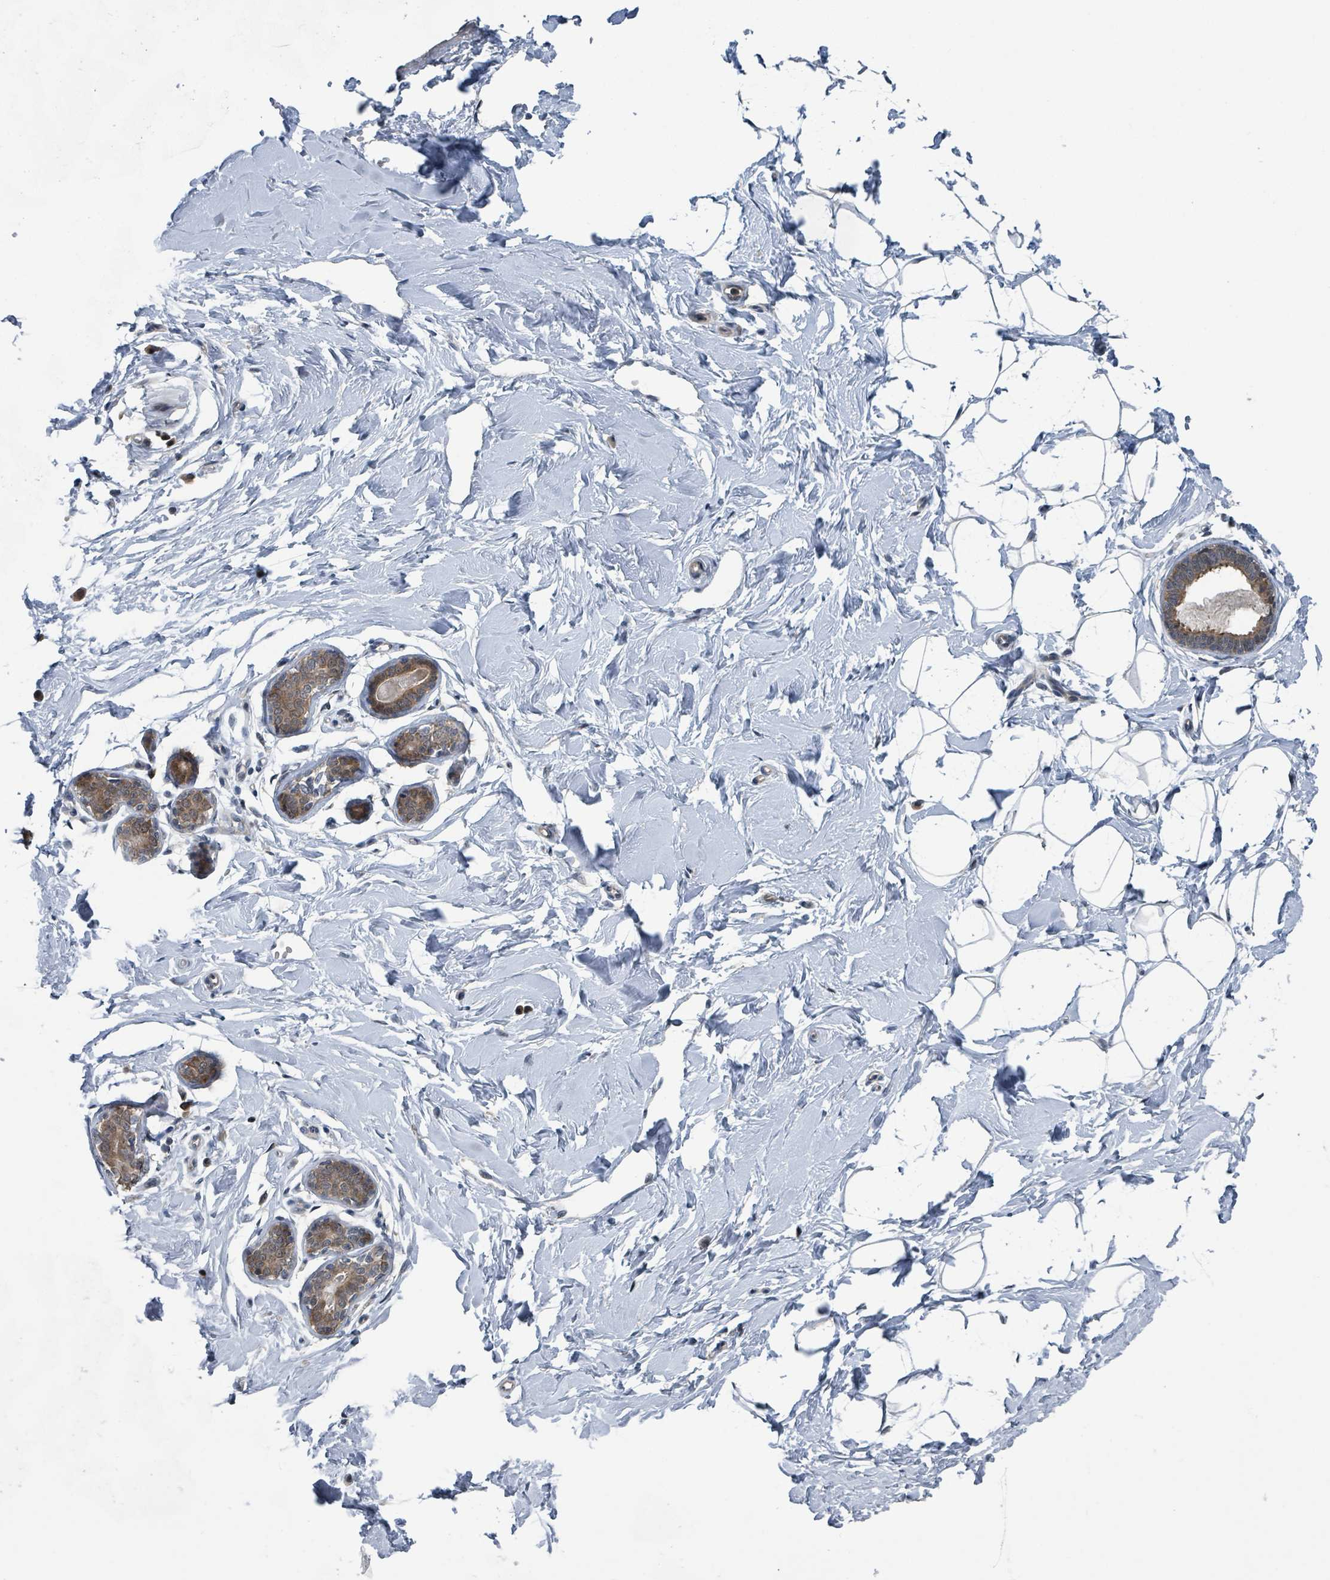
{"staining": {"intensity": "negative", "quantity": "none", "location": "none"}, "tissue": "breast", "cell_type": "Adipocytes", "image_type": "normal", "snomed": [{"axis": "morphology", "description": "Normal tissue, NOS"}, {"axis": "topography", "description": "Breast"}], "caption": "Immunohistochemistry (IHC) of benign breast demonstrates no positivity in adipocytes.", "gene": "GOLGA7B", "patient": {"sex": "female", "age": 23}}